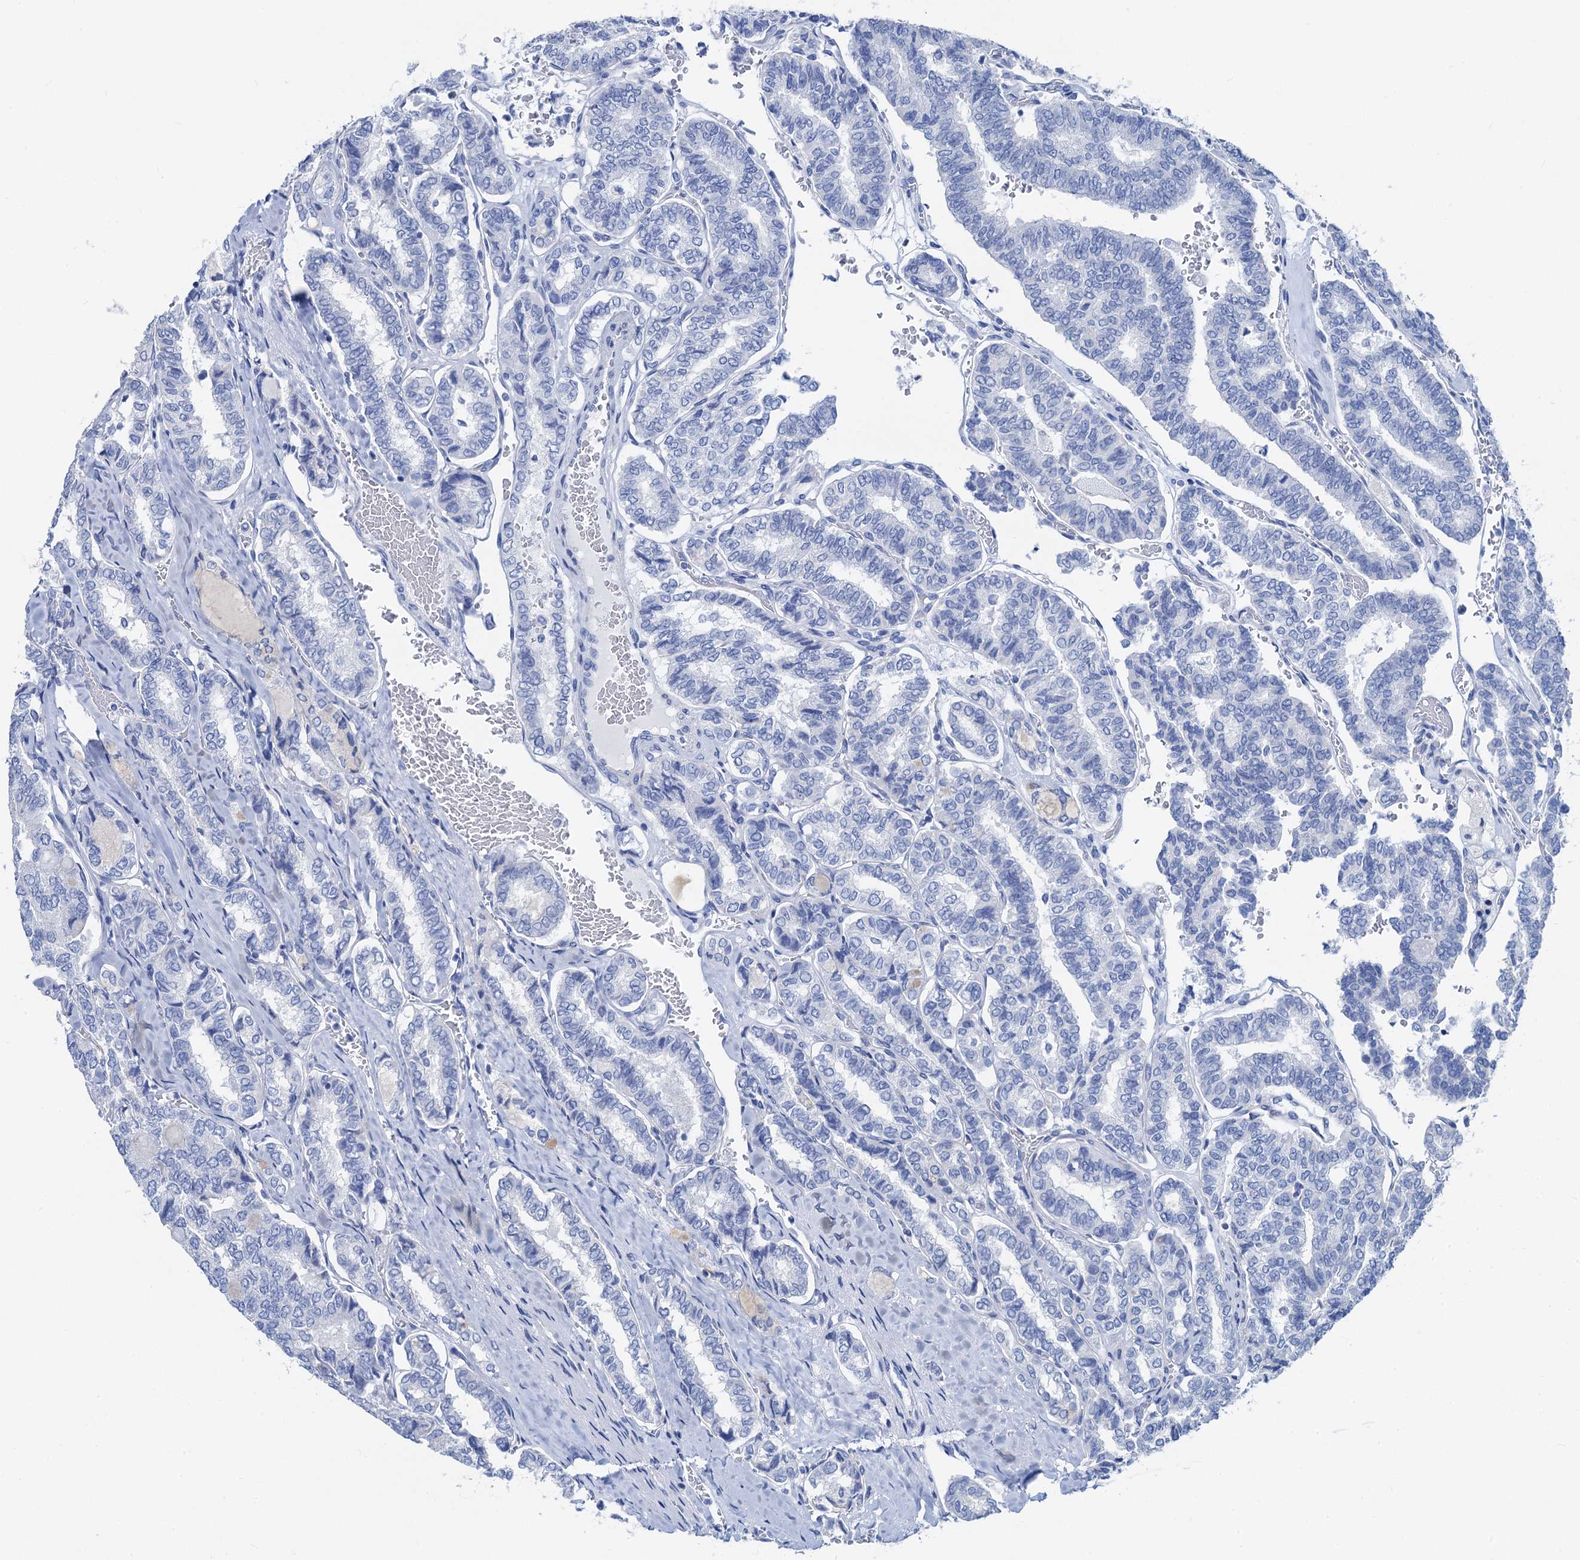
{"staining": {"intensity": "negative", "quantity": "none", "location": "none"}, "tissue": "thyroid cancer", "cell_type": "Tumor cells", "image_type": "cancer", "snomed": [{"axis": "morphology", "description": "Papillary adenocarcinoma, NOS"}, {"axis": "topography", "description": "Thyroid gland"}], "caption": "An immunohistochemistry image of papillary adenocarcinoma (thyroid) is shown. There is no staining in tumor cells of papillary adenocarcinoma (thyroid). The staining is performed using DAB (3,3'-diaminobenzidine) brown chromogen with nuclei counter-stained in using hematoxylin.", "gene": "RBP3", "patient": {"sex": "female", "age": 35}}